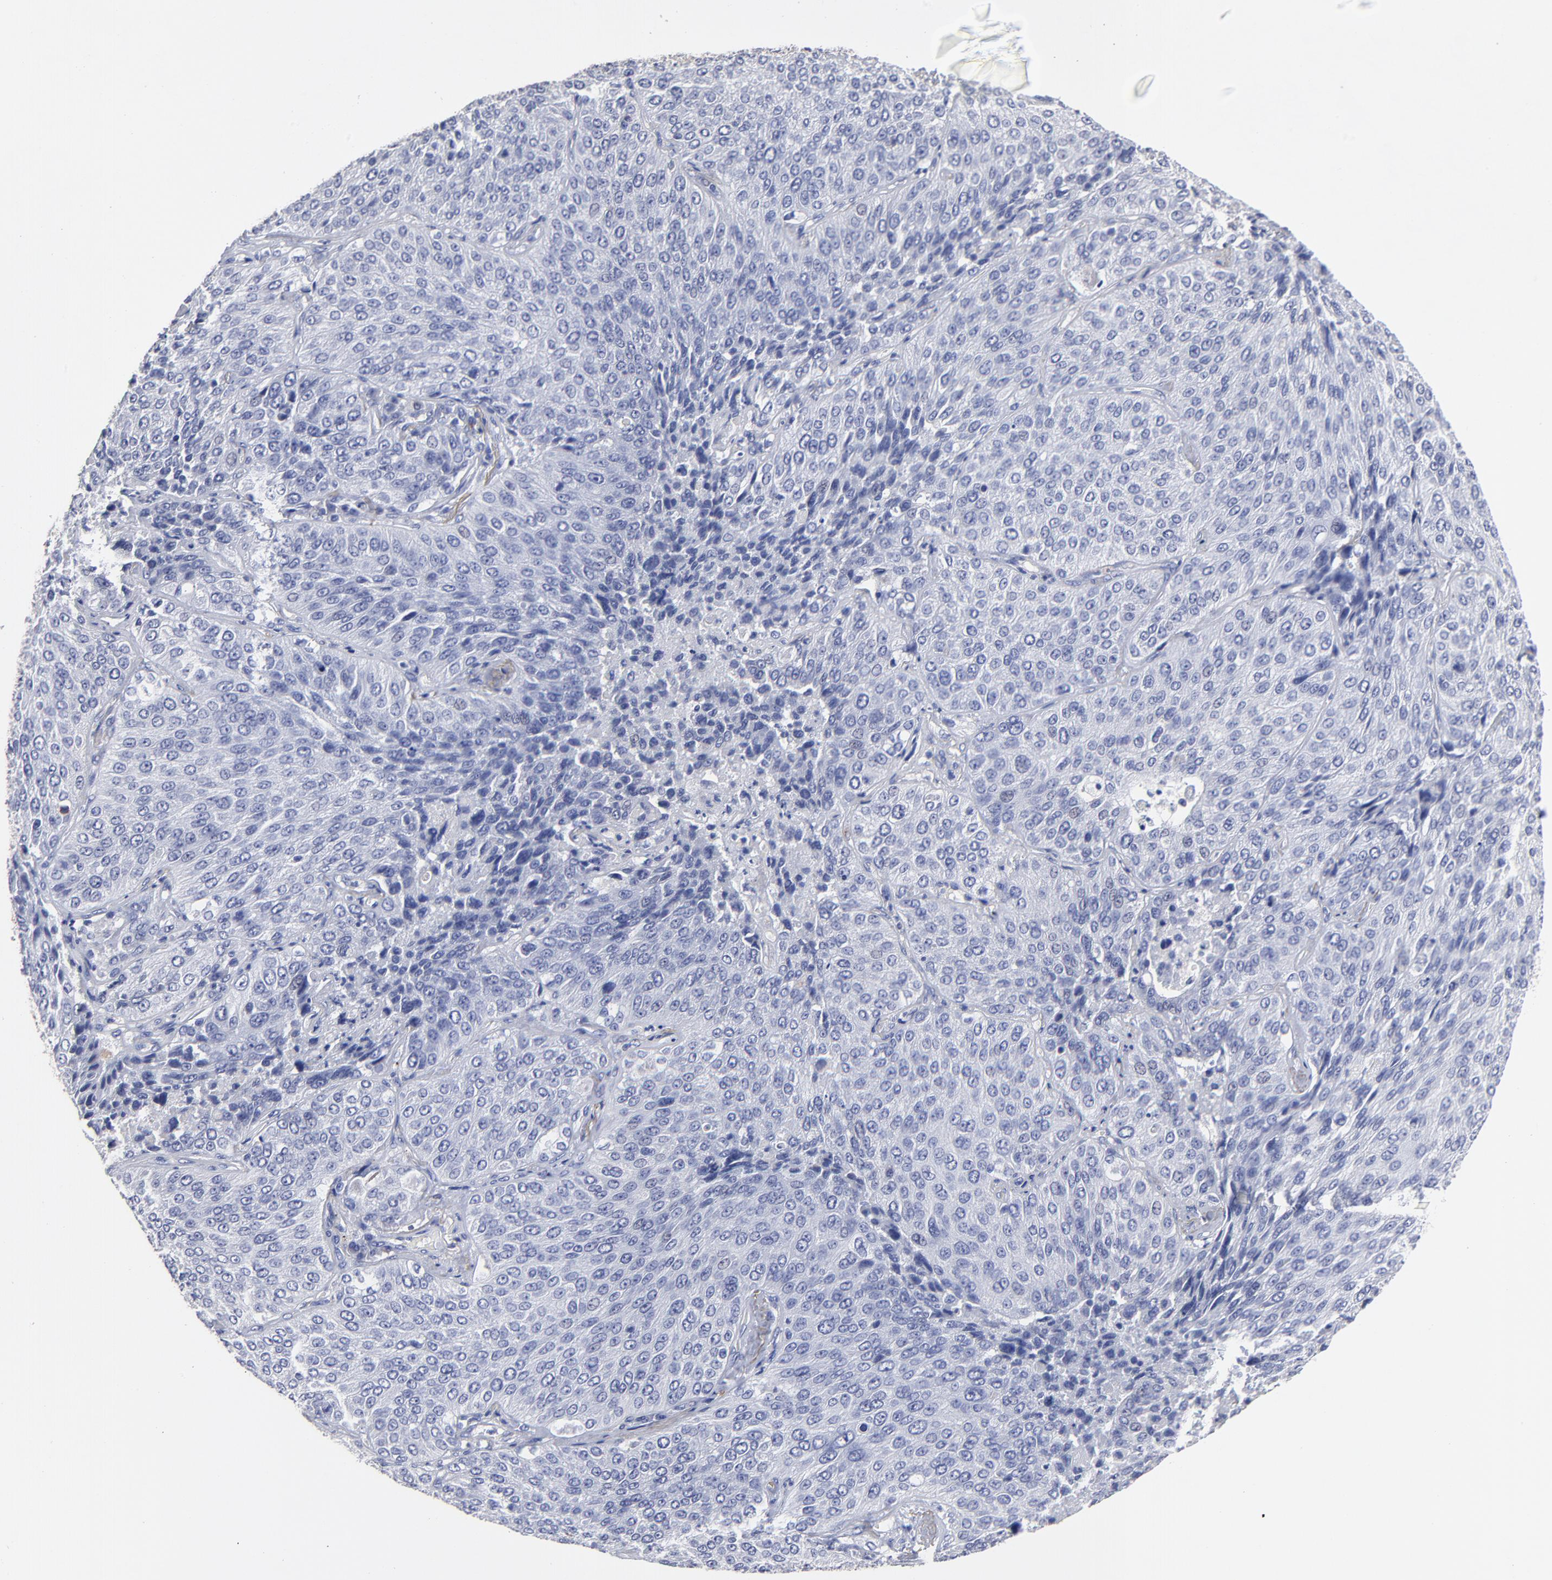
{"staining": {"intensity": "negative", "quantity": "none", "location": "none"}, "tissue": "lung cancer", "cell_type": "Tumor cells", "image_type": "cancer", "snomed": [{"axis": "morphology", "description": "Squamous cell carcinoma, NOS"}, {"axis": "topography", "description": "Lung"}], "caption": "A high-resolution histopathology image shows immunohistochemistry staining of squamous cell carcinoma (lung), which reveals no significant expression in tumor cells. (Stains: DAB (3,3'-diaminobenzidine) immunohistochemistry with hematoxylin counter stain, Microscopy: brightfield microscopy at high magnification).", "gene": "TRAT1", "patient": {"sex": "male", "age": 54}}